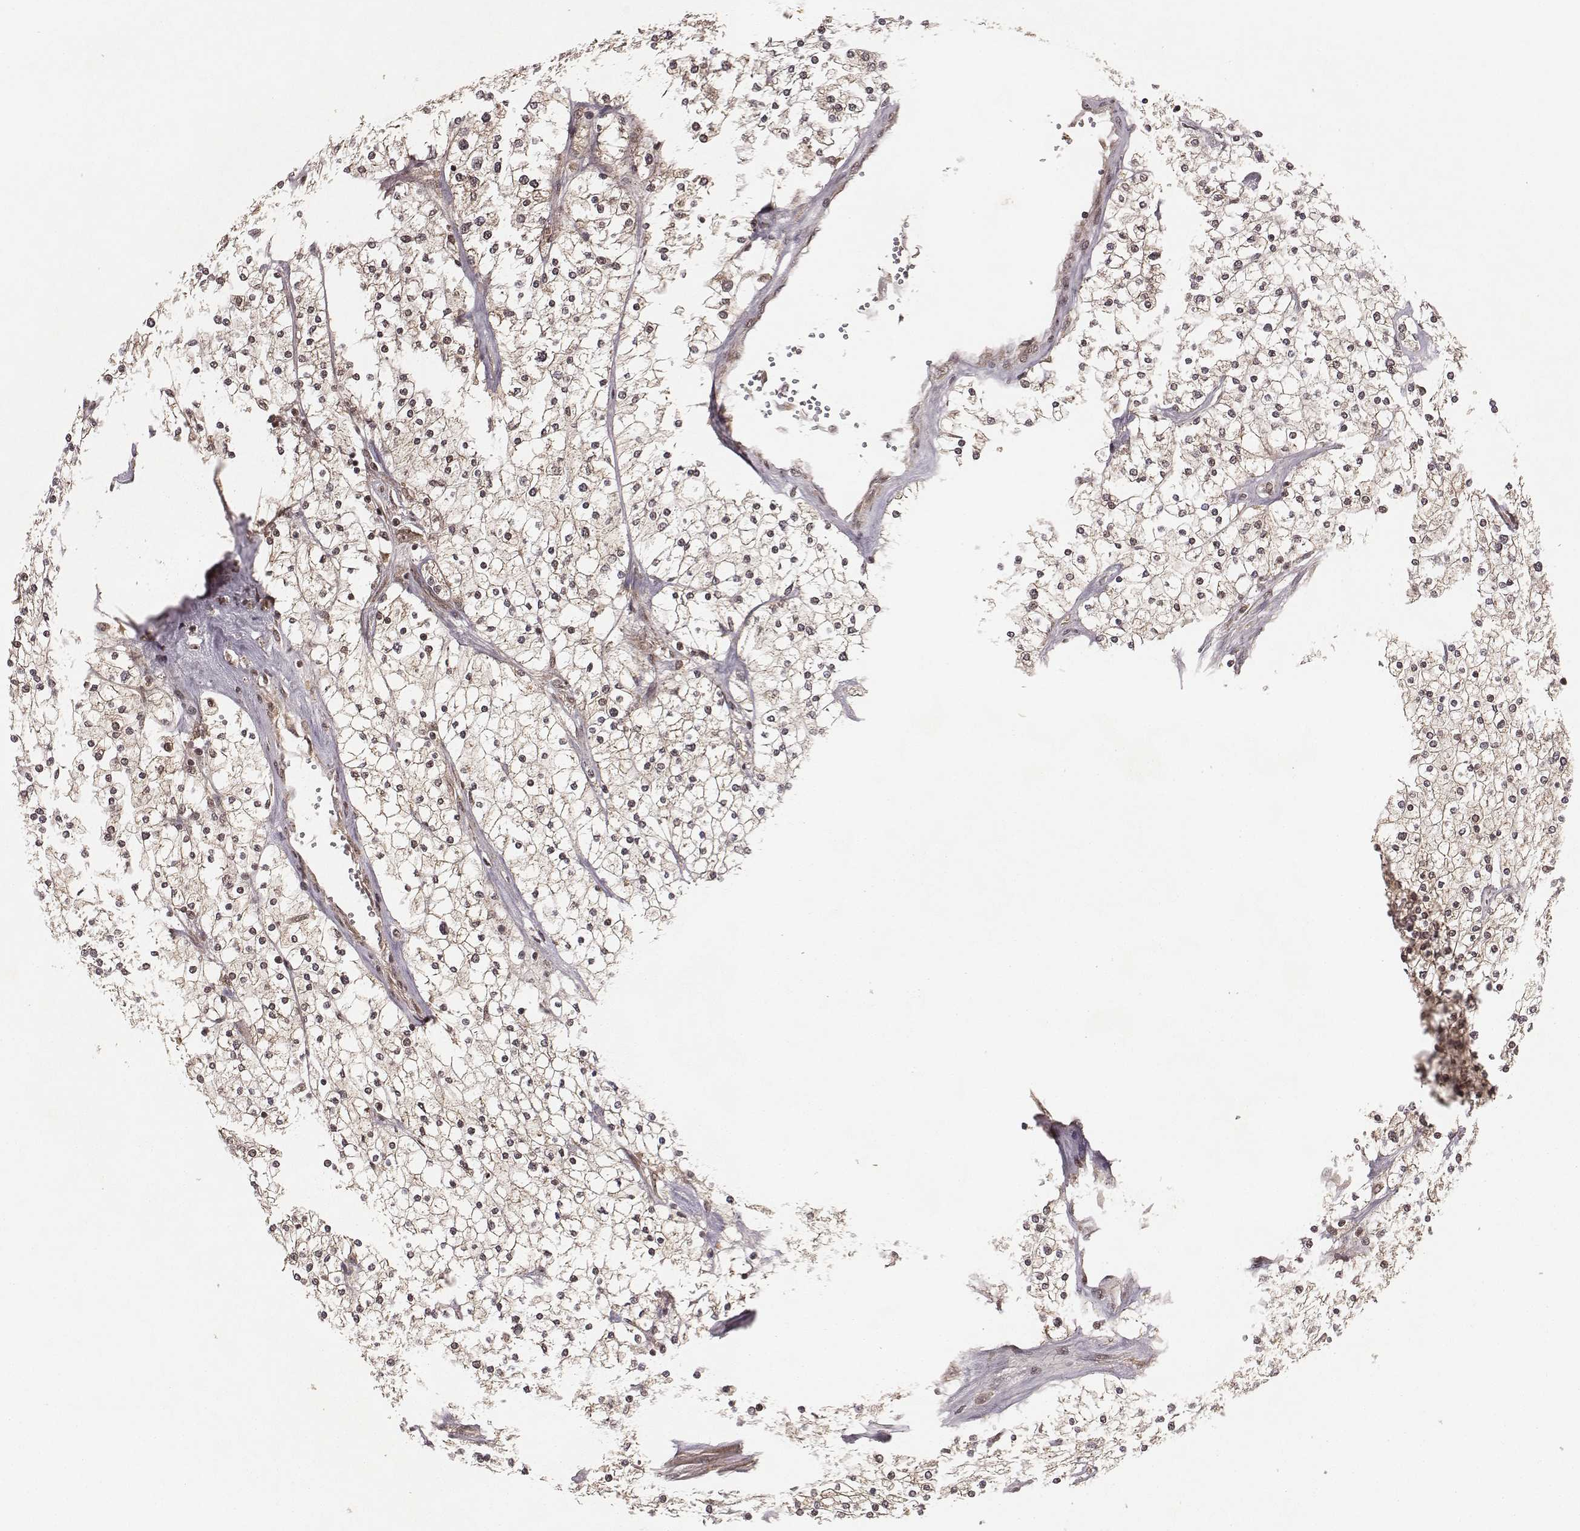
{"staining": {"intensity": "moderate", "quantity": "<25%", "location": "nuclear"}, "tissue": "renal cancer", "cell_type": "Tumor cells", "image_type": "cancer", "snomed": [{"axis": "morphology", "description": "Adenocarcinoma, NOS"}, {"axis": "topography", "description": "Kidney"}], "caption": "Immunohistochemical staining of adenocarcinoma (renal) shows low levels of moderate nuclear positivity in about <25% of tumor cells.", "gene": "NFX1", "patient": {"sex": "male", "age": 80}}